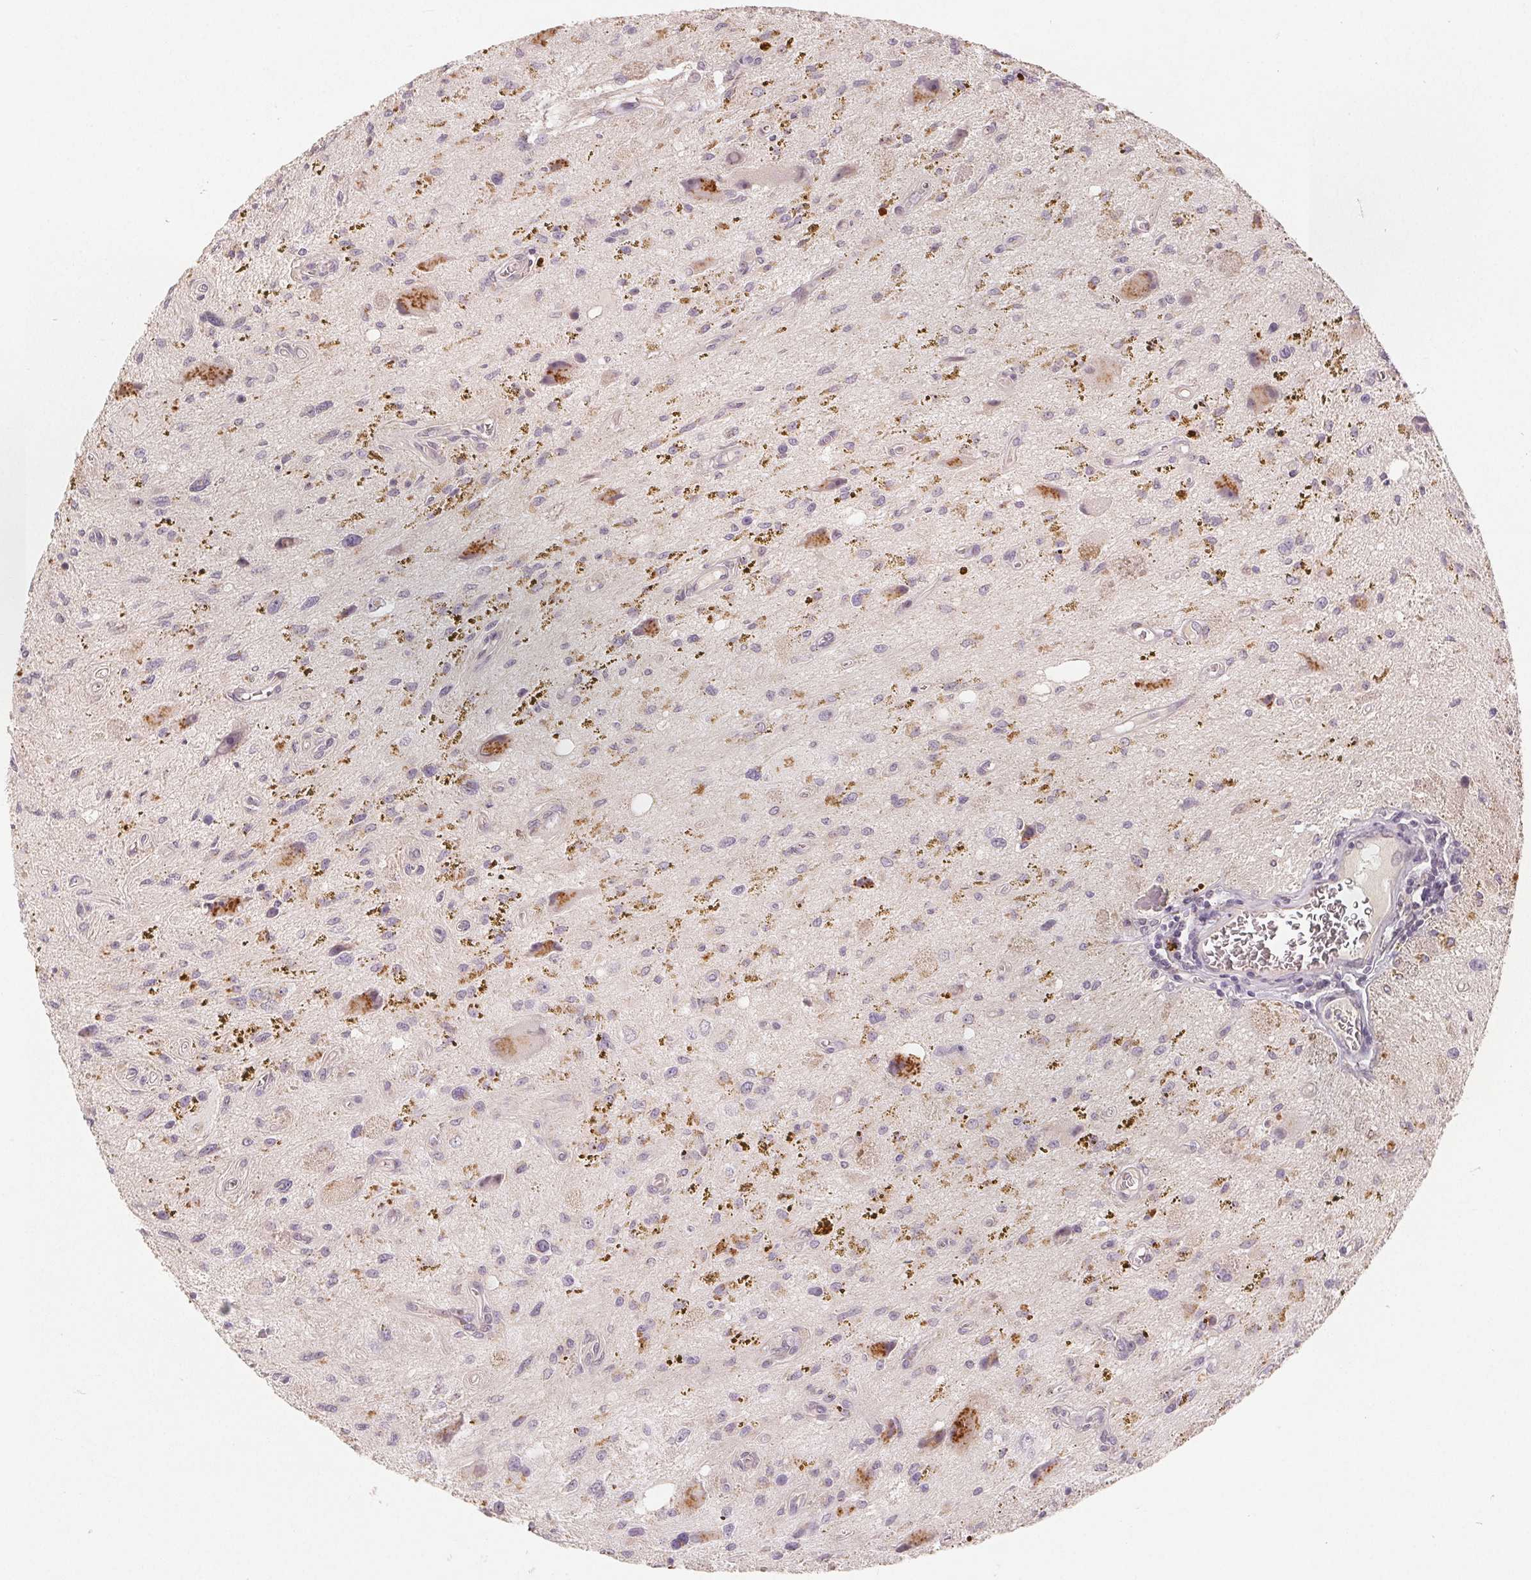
{"staining": {"intensity": "negative", "quantity": "none", "location": "none"}, "tissue": "glioma", "cell_type": "Tumor cells", "image_type": "cancer", "snomed": [{"axis": "morphology", "description": "Glioma, malignant, Low grade"}, {"axis": "topography", "description": "Cerebellum"}], "caption": "Immunohistochemistry (IHC) micrograph of human glioma stained for a protein (brown), which exhibits no staining in tumor cells.", "gene": "TMSB15B", "patient": {"sex": "female", "age": 14}}